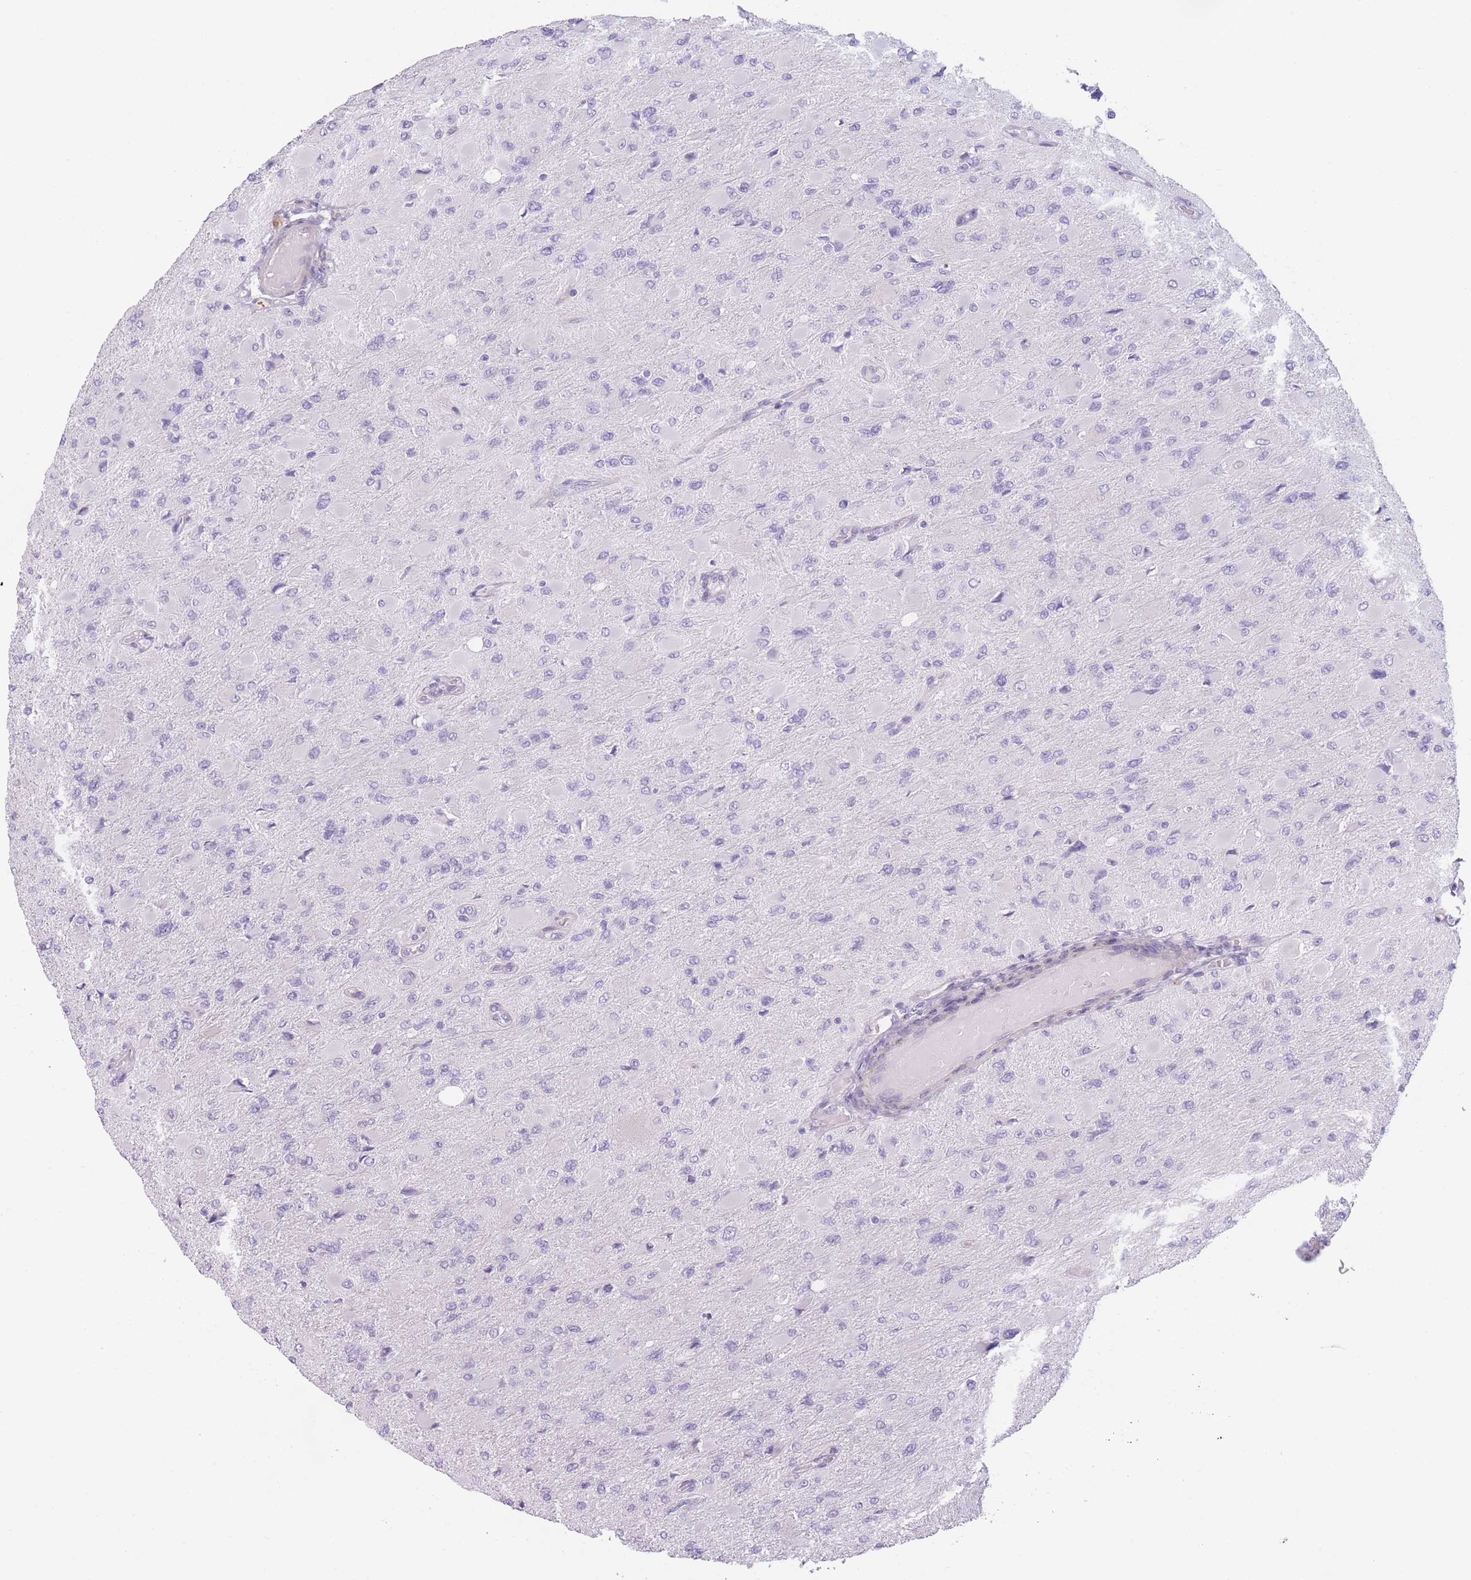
{"staining": {"intensity": "negative", "quantity": "none", "location": "none"}, "tissue": "glioma", "cell_type": "Tumor cells", "image_type": "cancer", "snomed": [{"axis": "morphology", "description": "Glioma, malignant, High grade"}, {"axis": "topography", "description": "Cerebral cortex"}], "caption": "Immunohistochemistry (IHC) of high-grade glioma (malignant) demonstrates no positivity in tumor cells. (DAB immunohistochemistry, high magnification).", "gene": "GGT1", "patient": {"sex": "female", "age": 36}}